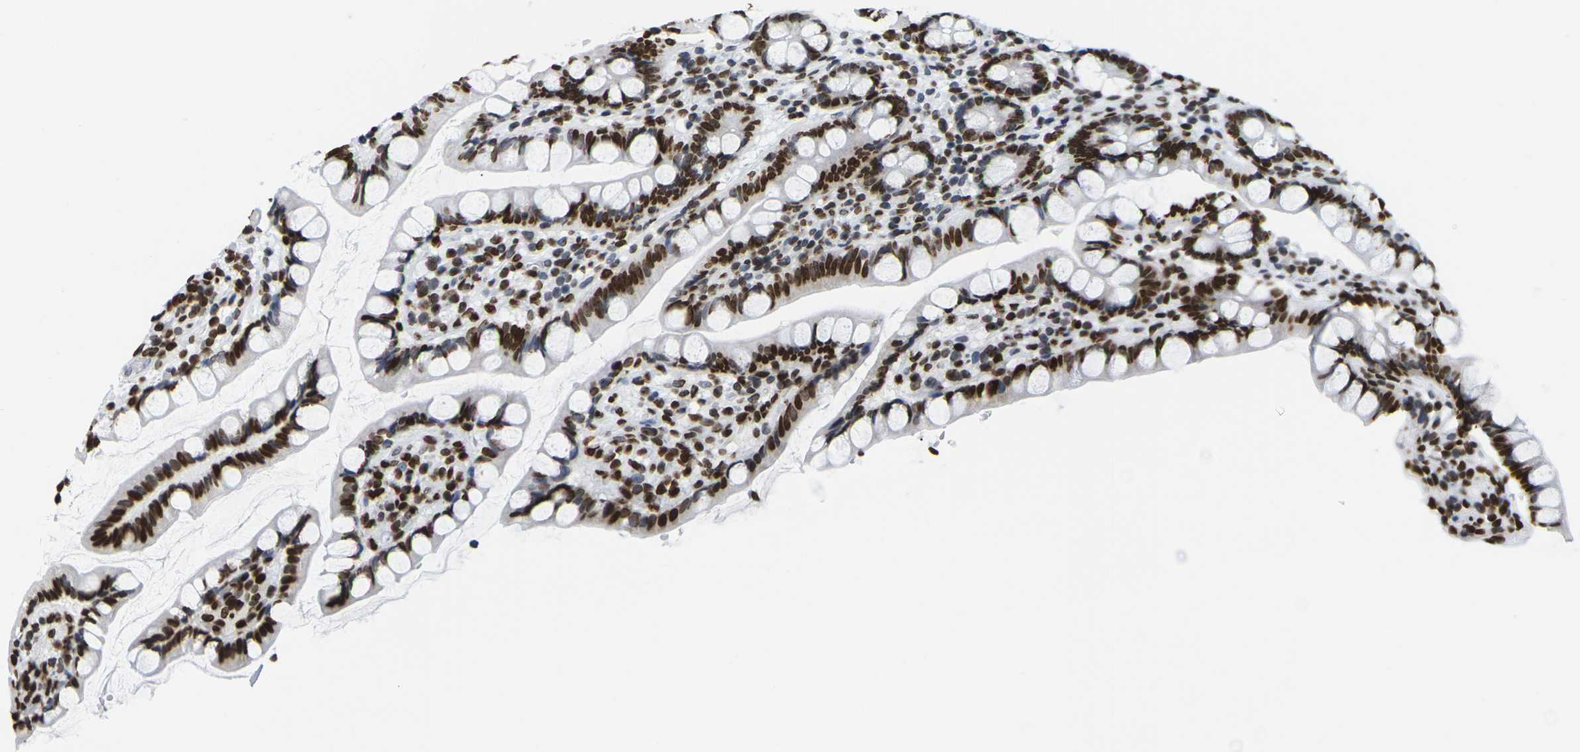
{"staining": {"intensity": "strong", "quantity": ">75%", "location": "nuclear"}, "tissue": "small intestine", "cell_type": "Glandular cells", "image_type": "normal", "snomed": [{"axis": "morphology", "description": "Normal tissue, NOS"}, {"axis": "topography", "description": "Small intestine"}], "caption": "DAB (3,3'-diaminobenzidine) immunohistochemical staining of benign human small intestine displays strong nuclear protein staining in approximately >75% of glandular cells. (Brightfield microscopy of DAB IHC at high magnification).", "gene": "H2AC21", "patient": {"sex": "female", "age": 84}}